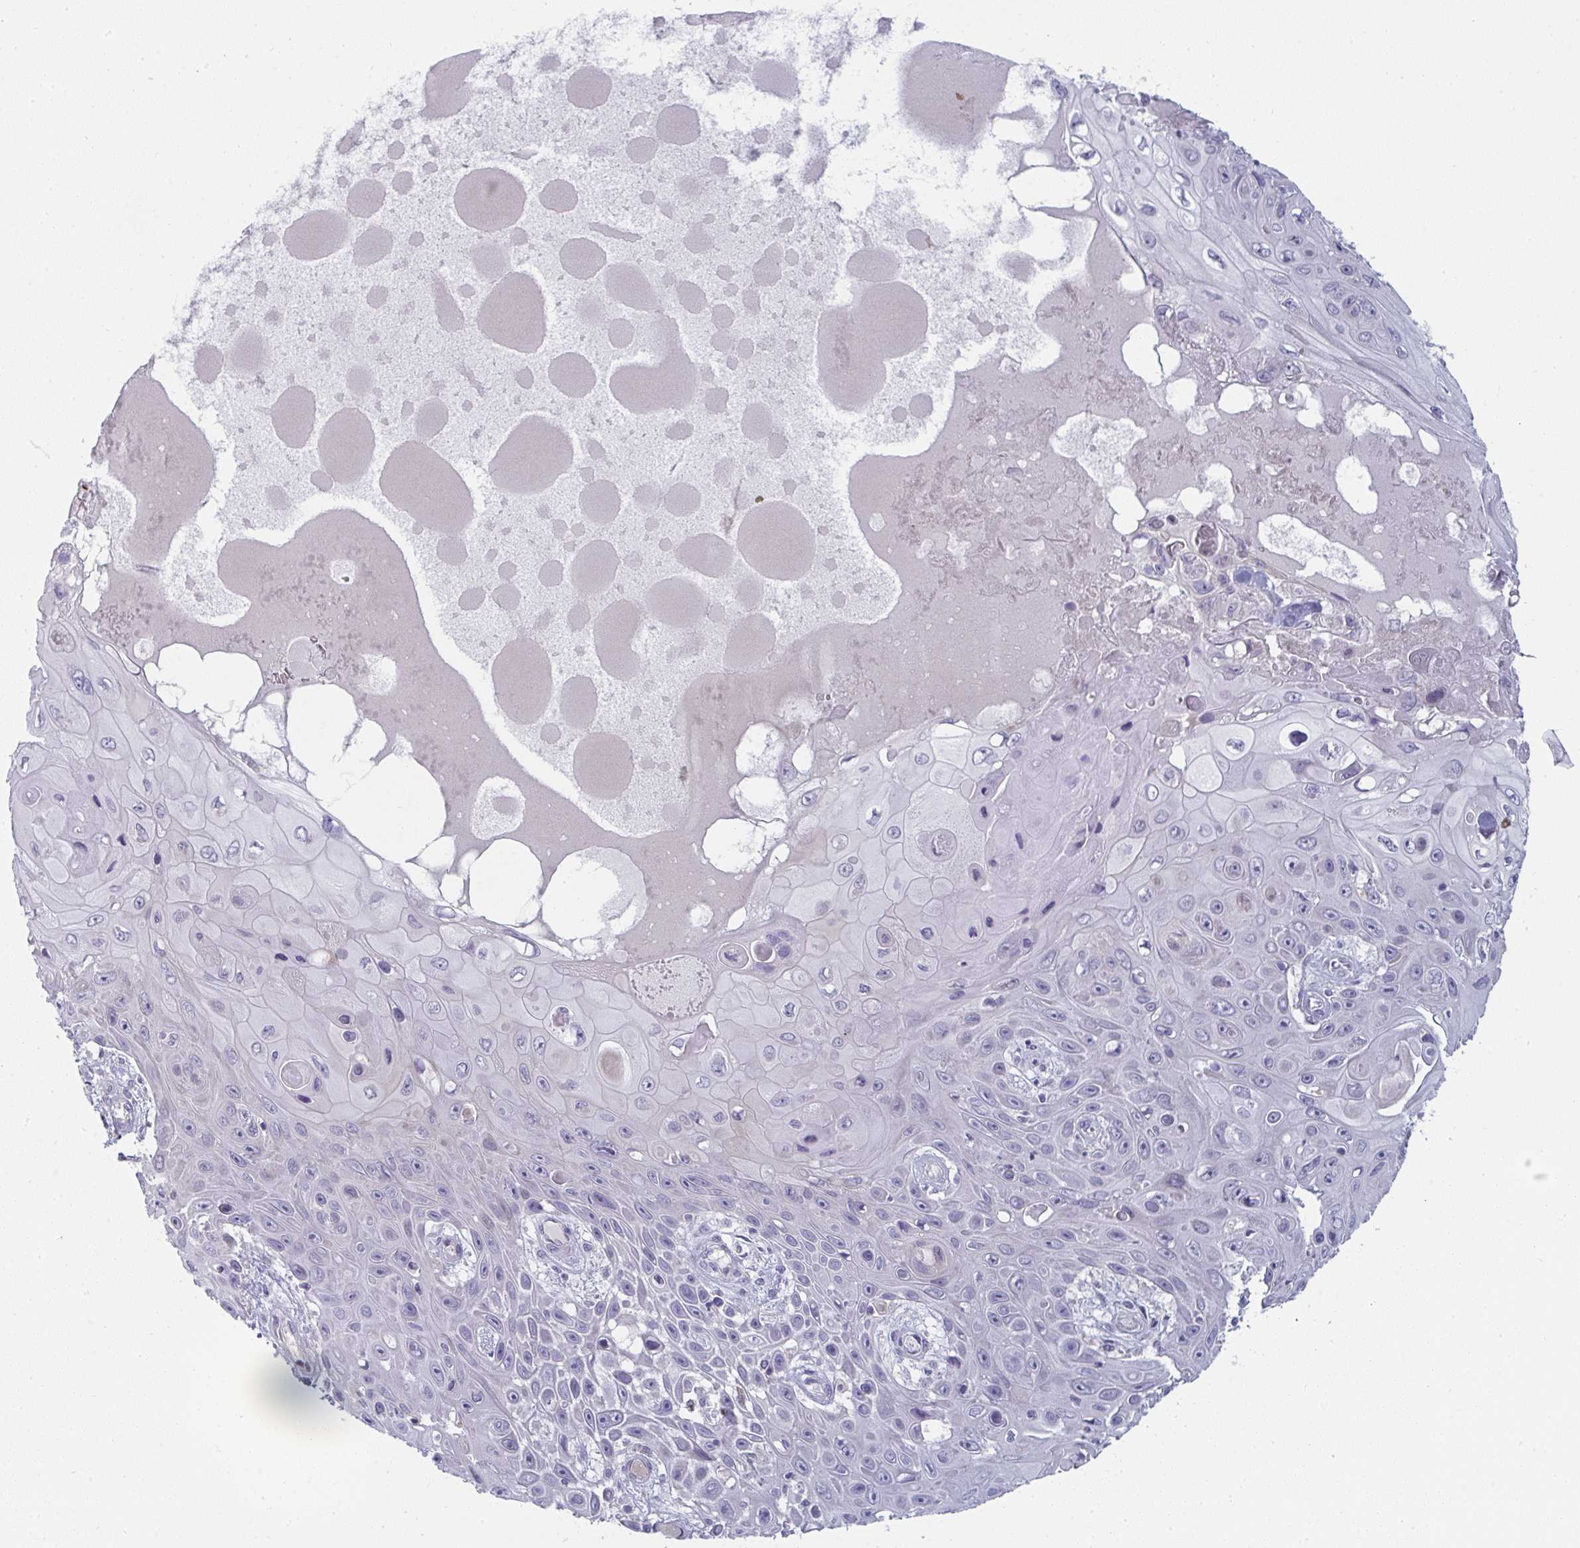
{"staining": {"intensity": "negative", "quantity": "none", "location": "none"}, "tissue": "skin cancer", "cell_type": "Tumor cells", "image_type": "cancer", "snomed": [{"axis": "morphology", "description": "Squamous cell carcinoma, NOS"}, {"axis": "topography", "description": "Skin"}], "caption": "Immunohistochemistry (IHC) of human skin cancer demonstrates no positivity in tumor cells.", "gene": "SHB", "patient": {"sex": "male", "age": 82}}